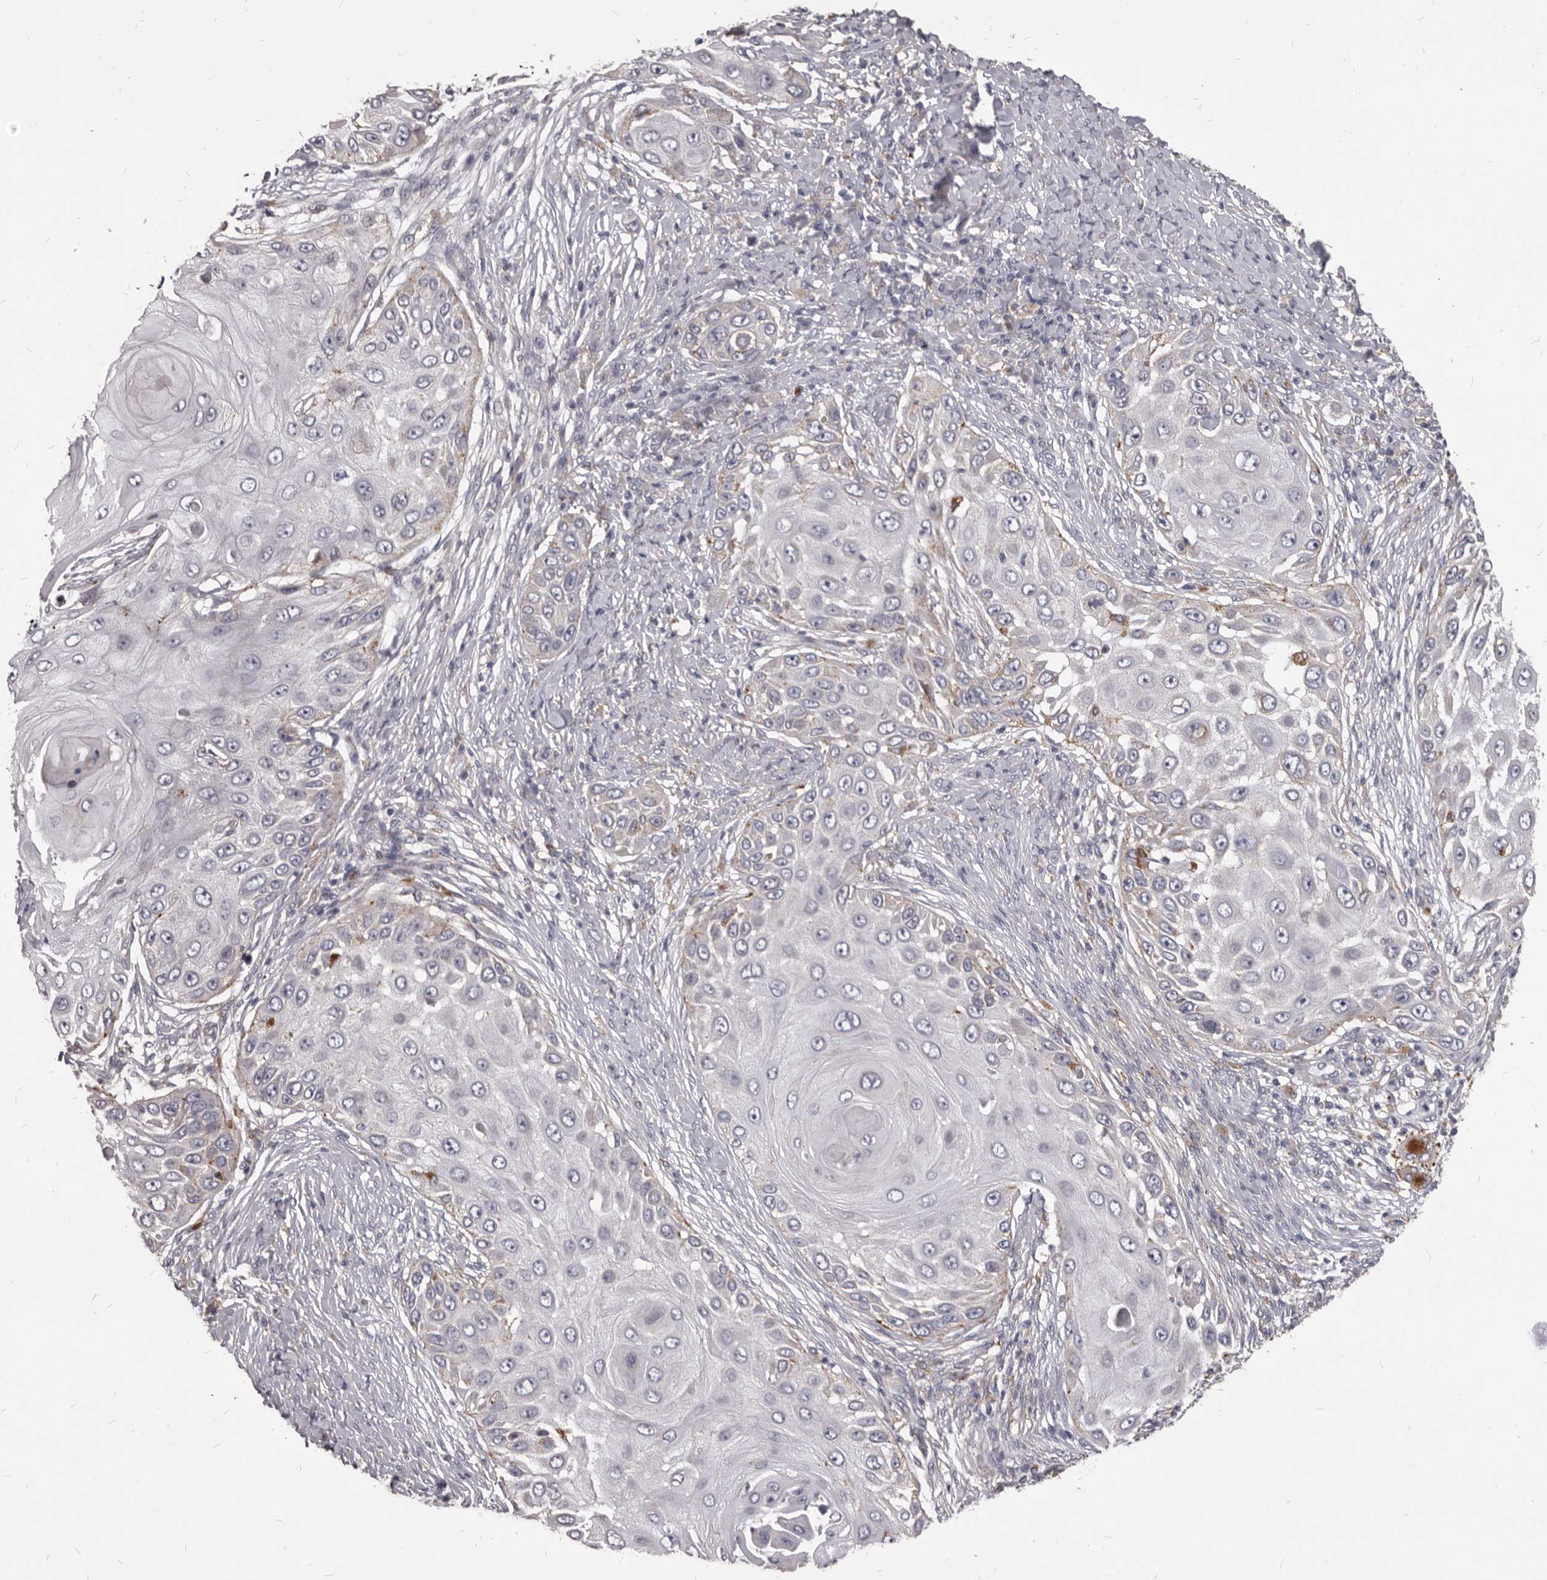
{"staining": {"intensity": "weak", "quantity": "<25%", "location": "cytoplasmic/membranous"}, "tissue": "skin cancer", "cell_type": "Tumor cells", "image_type": "cancer", "snomed": [{"axis": "morphology", "description": "Squamous cell carcinoma, NOS"}, {"axis": "topography", "description": "Skin"}], "caption": "Immunohistochemical staining of skin cancer (squamous cell carcinoma) reveals no significant expression in tumor cells. Brightfield microscopy of immunohistochemistry (IHC) stained with DAB (3,3'-diaminobenzidine) (brown) and hematoxylin (blue), captured at high magnification.", "gene": "PI4K2A", "patient": {"sex": "female", "age": 44}}